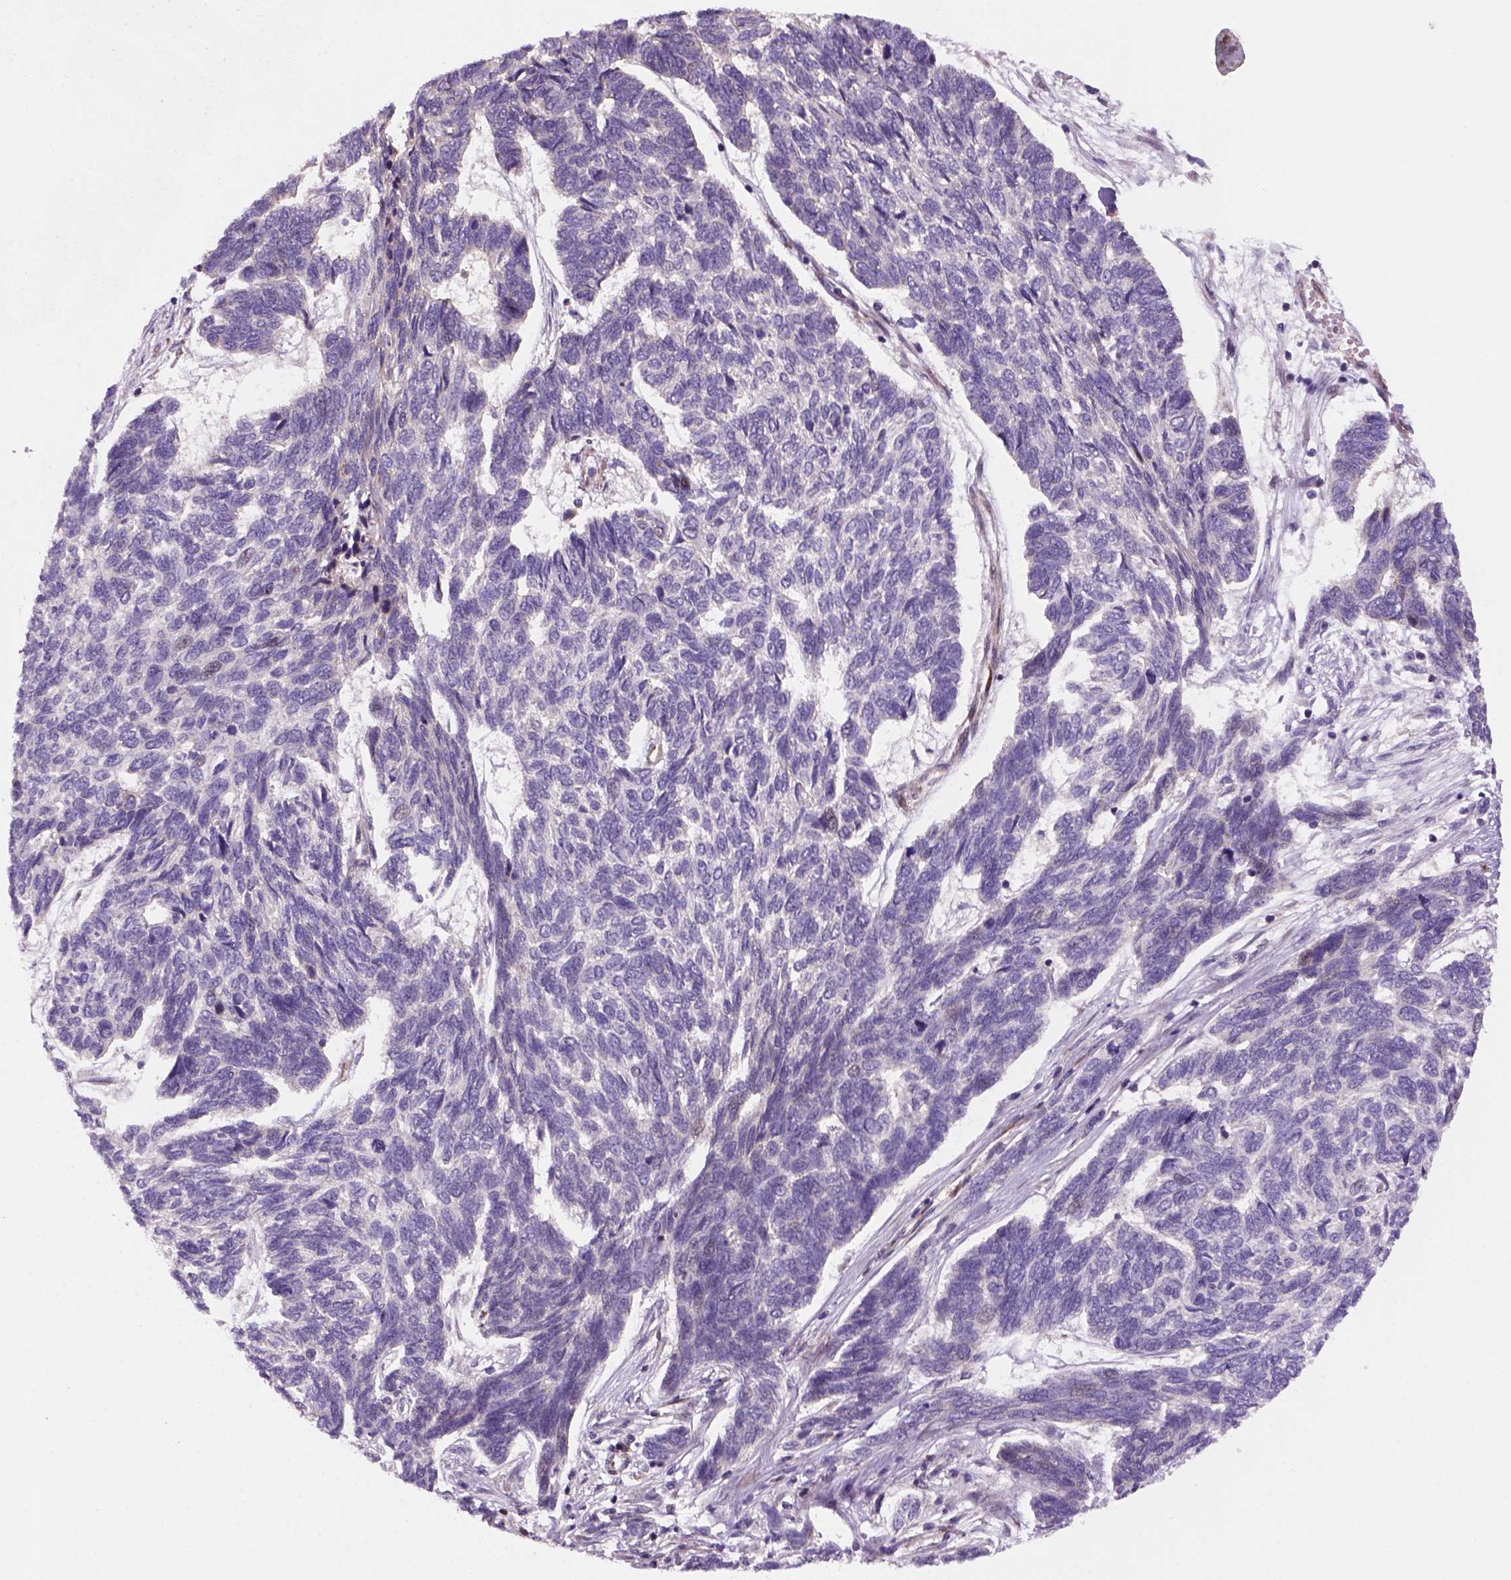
{"staining": {"intensity": "negative", "quantity": "none", "location": "none"}, "tissue": "skin cancer", "cell_type": "Tumor cells", "image_type": "cancer", "snomed": [{"axis": "morphology", "description": "Basal cell carcinoma"}, {"axis": "topography", "description": "Skin"}], "caption": "Immunohistochemistry (IHC) of skin basal cell carcinoma reveals no expression in tumor cells.", "gene": "VSTM5", "patient": {"sex": "female", "age": 65}}